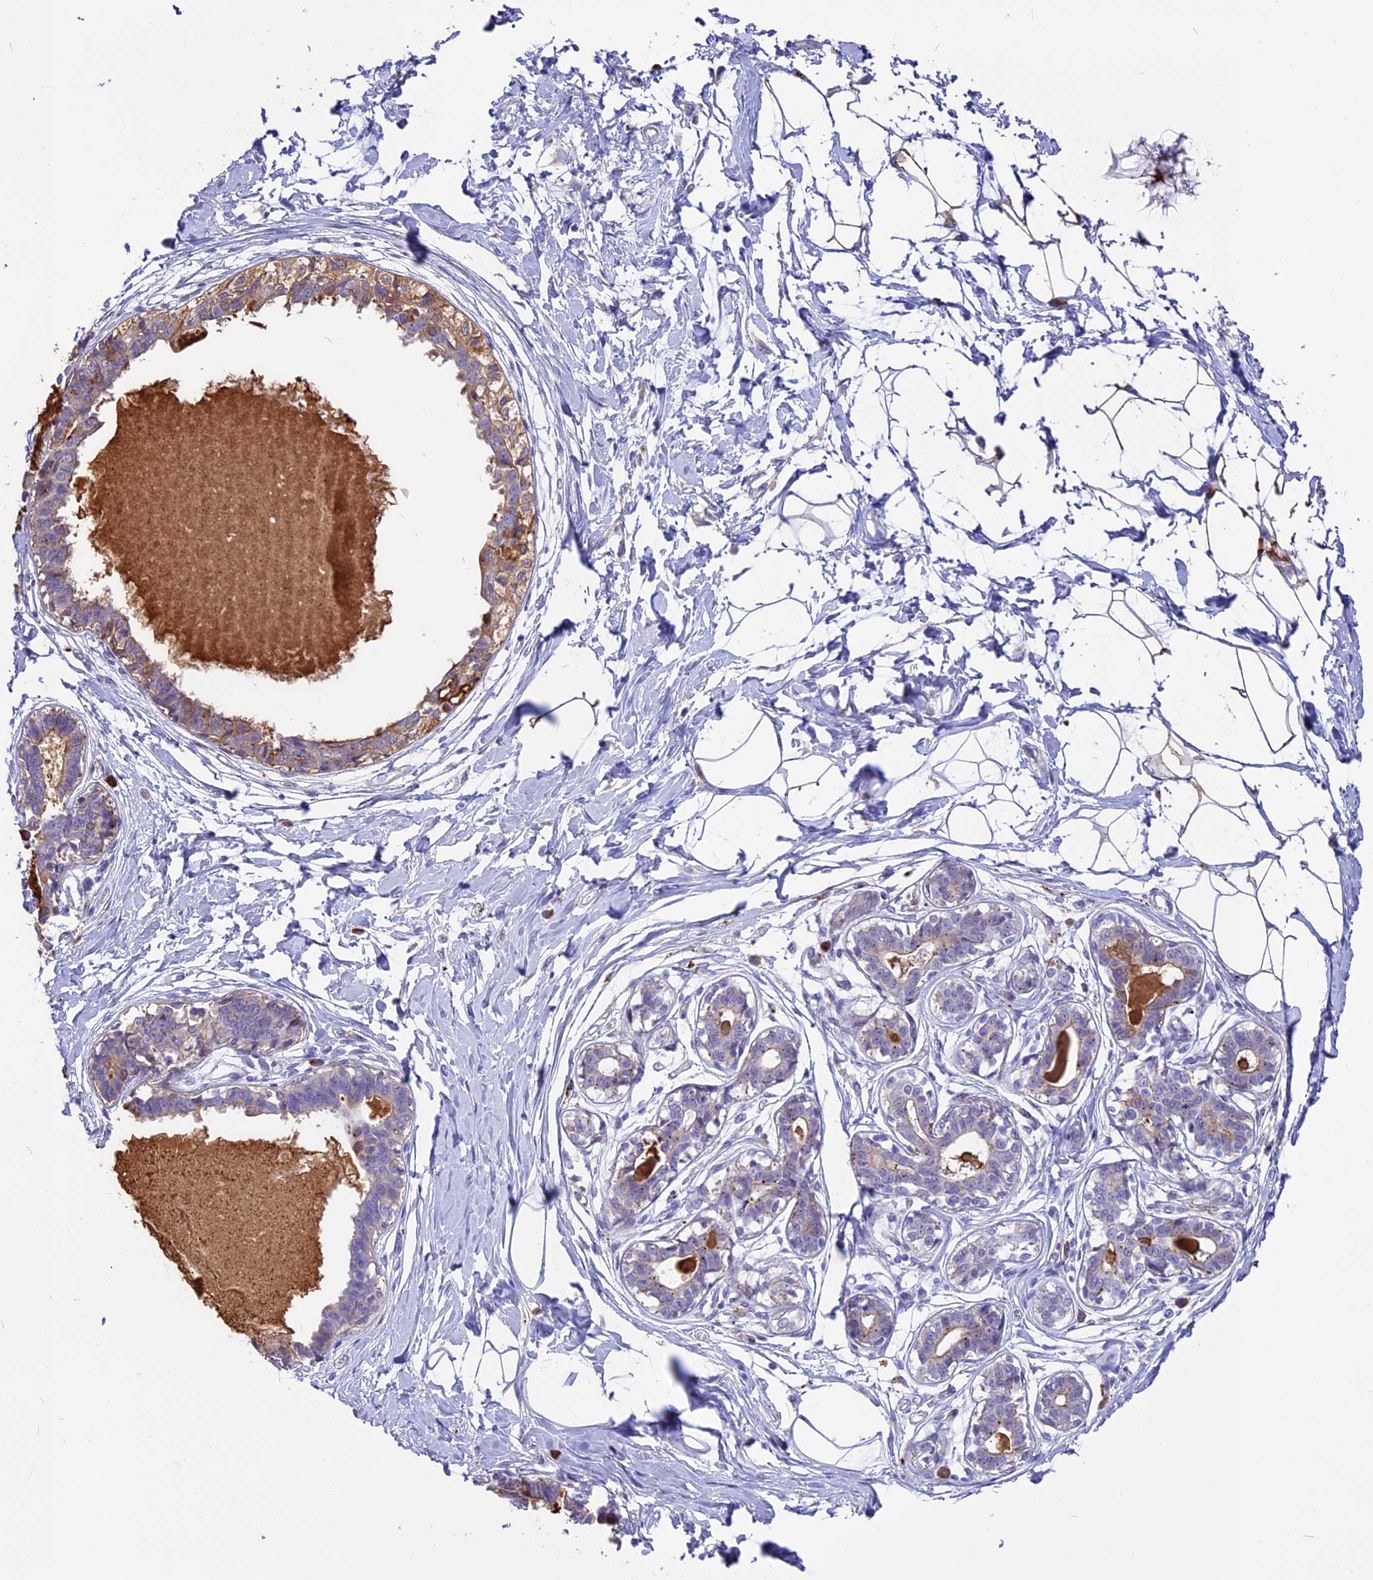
{"staining": {"intensity": "moderate", "quantity": "25%-75%", "location": "cytoplasmic/membranous"}, "tissue": "breast", "cell_type": "Adipocytes", "image_type": "normal", "snomed": [{"axis": "morphology", "description": "Normal tissue, NOS"}, {"axis": "topography", "description": "Breast"}], "caption": "DAB immunohistochemical staining of benign breast reveals moderate cytoplasmic/membranous protein staining in about 25%-75% of adipocytes. (Brightfield microscopy of DAB IHC at high magnification).", "gene": "THRSP", "patient": {"sex": "female", "age": 45}}